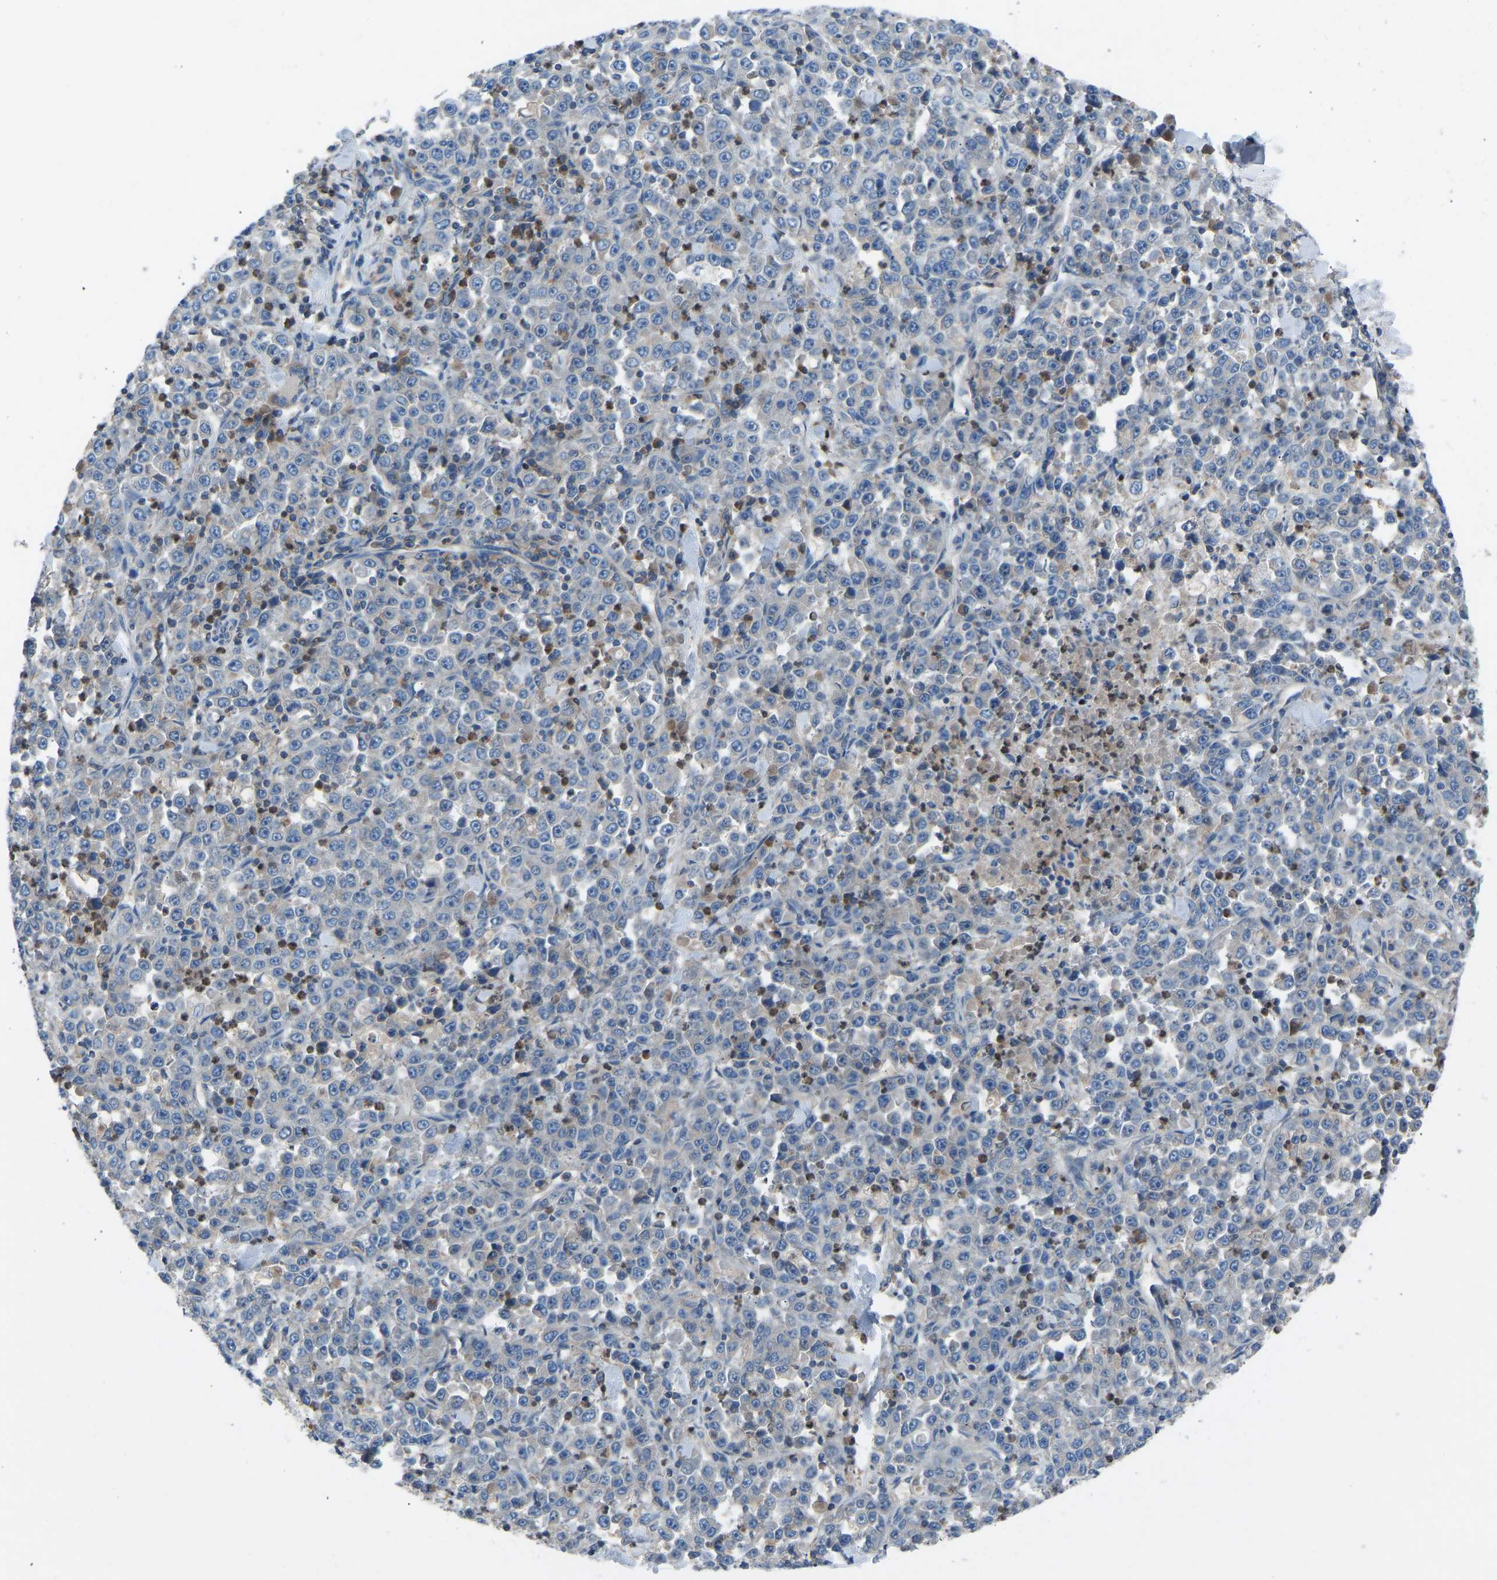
{"staining": {"intensity": "negative", "quantity": "none", "location": "none"}, "tissue": "stomach cancer", "cell_type": "Tumor cells", "image_type": "cancer", "snomed": [{"axis": "morphology", "description": "Normal tissue, NOS"}, {"axis": "morphology", "description": "Adenocarcinoma, NOS"}, {"axis": "topography", "description": "Stomach, upper"}, {"axis": "topography", "description": "Stomach"}], "caption": "Histopathology image shows no protein staining in tumor cells of stomach cancer tissue.", "gene": "GRK6", "patient": {"sex": "male", "age": 59}}